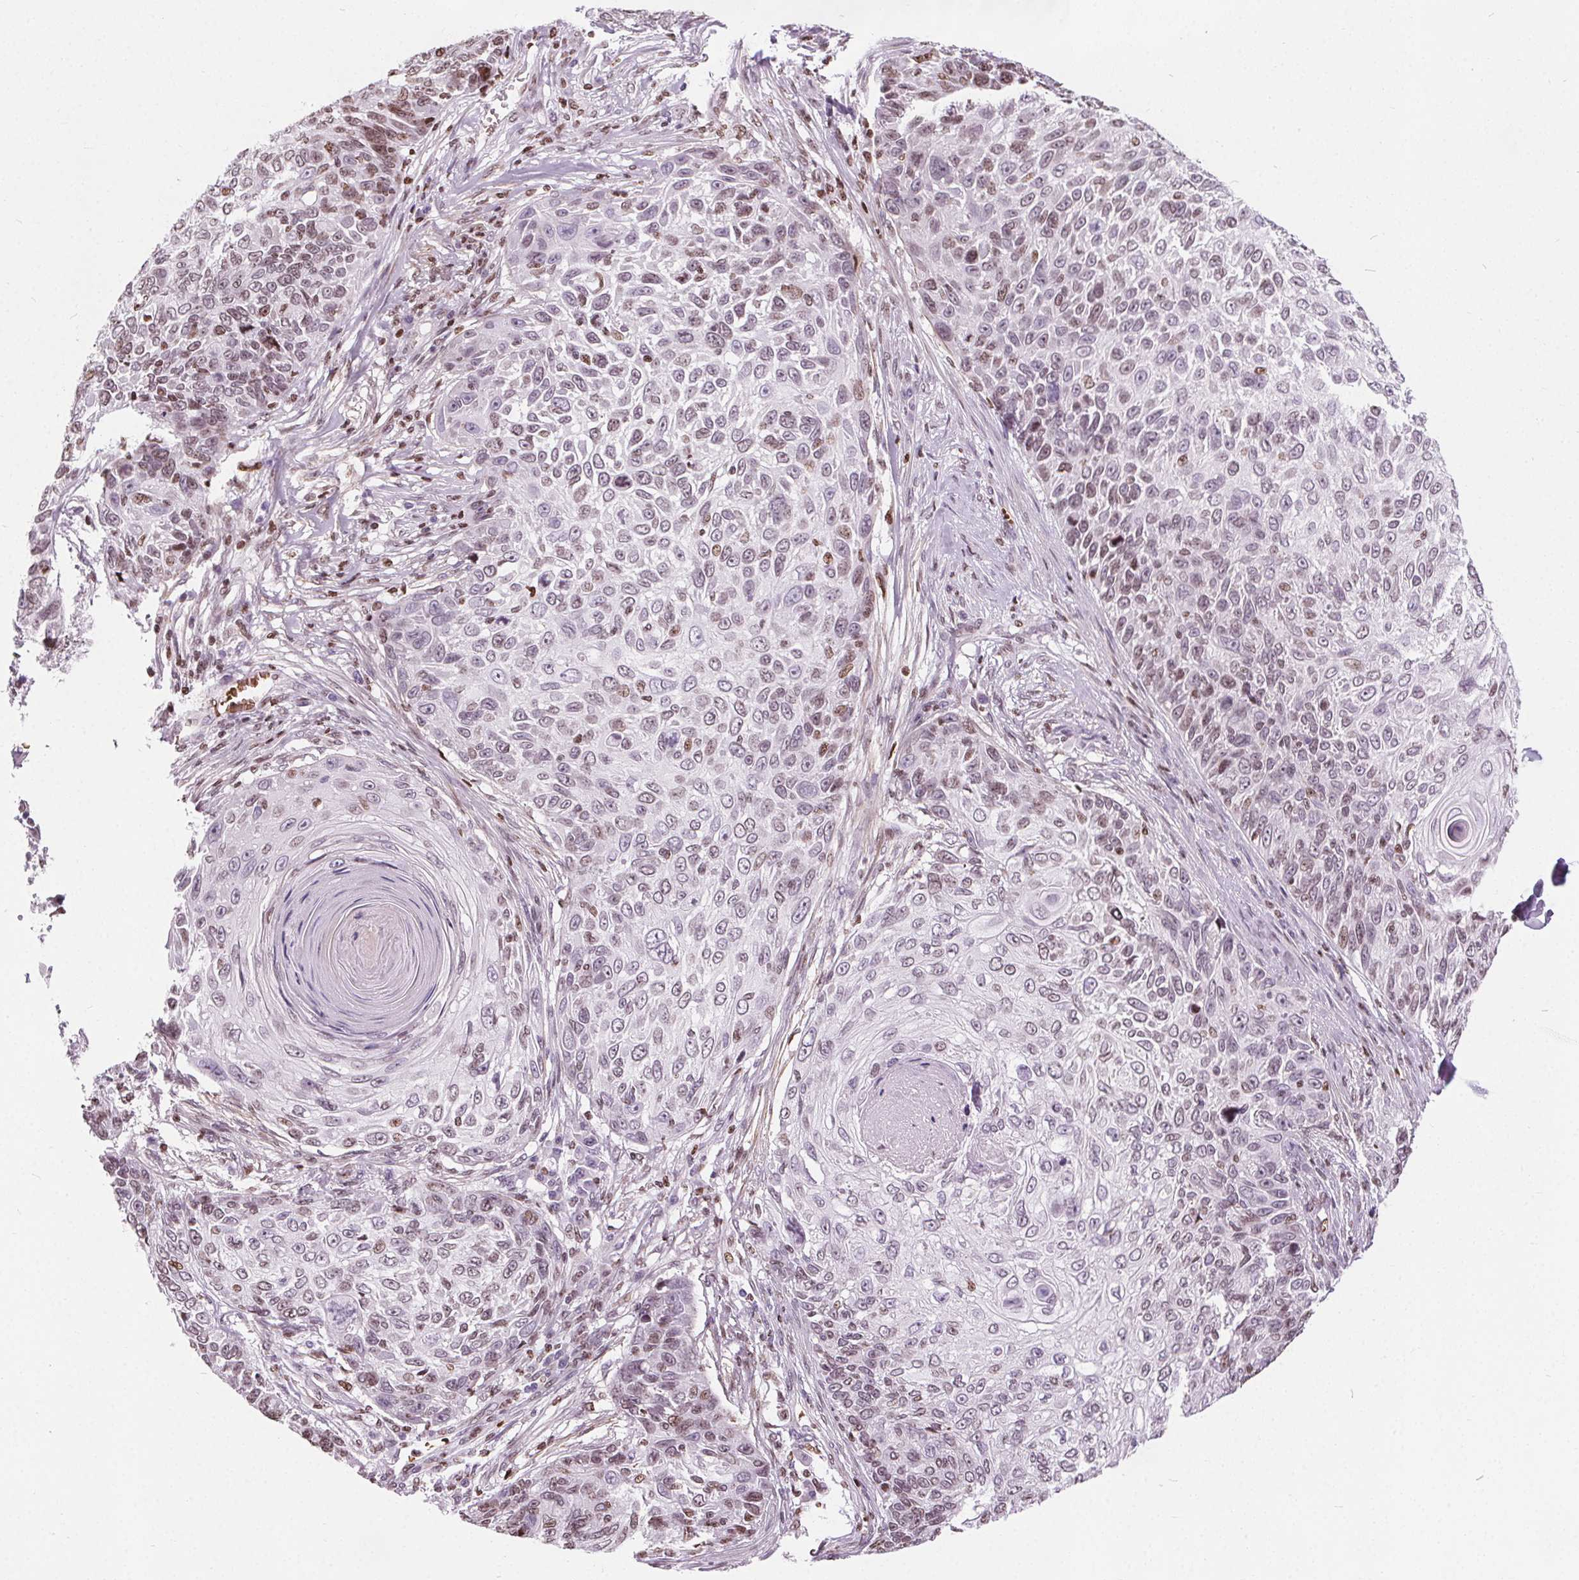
{"staining": {"intensity": "weak", "quantity": "25%-75%", "location": "nuclear"}, "tissue": "skin cancer", "cell_type": "Tumor cells", "image_type": "cancer", "snomed": [{"axis": "morphology", "description": "Squamous cell carcinoma, NOS"}, {"axis": "topography", "description": "Skin"}], "caption": "Immunohistochemistry of human skin cancer reveals low levels of weak nuclear expression in about 25%-75% of tumor cells. (Stains: DAB in brown, nuclei in blue, Microscopy: brightfield microscopy at high magnification).", "gene": "ISLR2", "patient": {"sex": "male", "age": 92}}